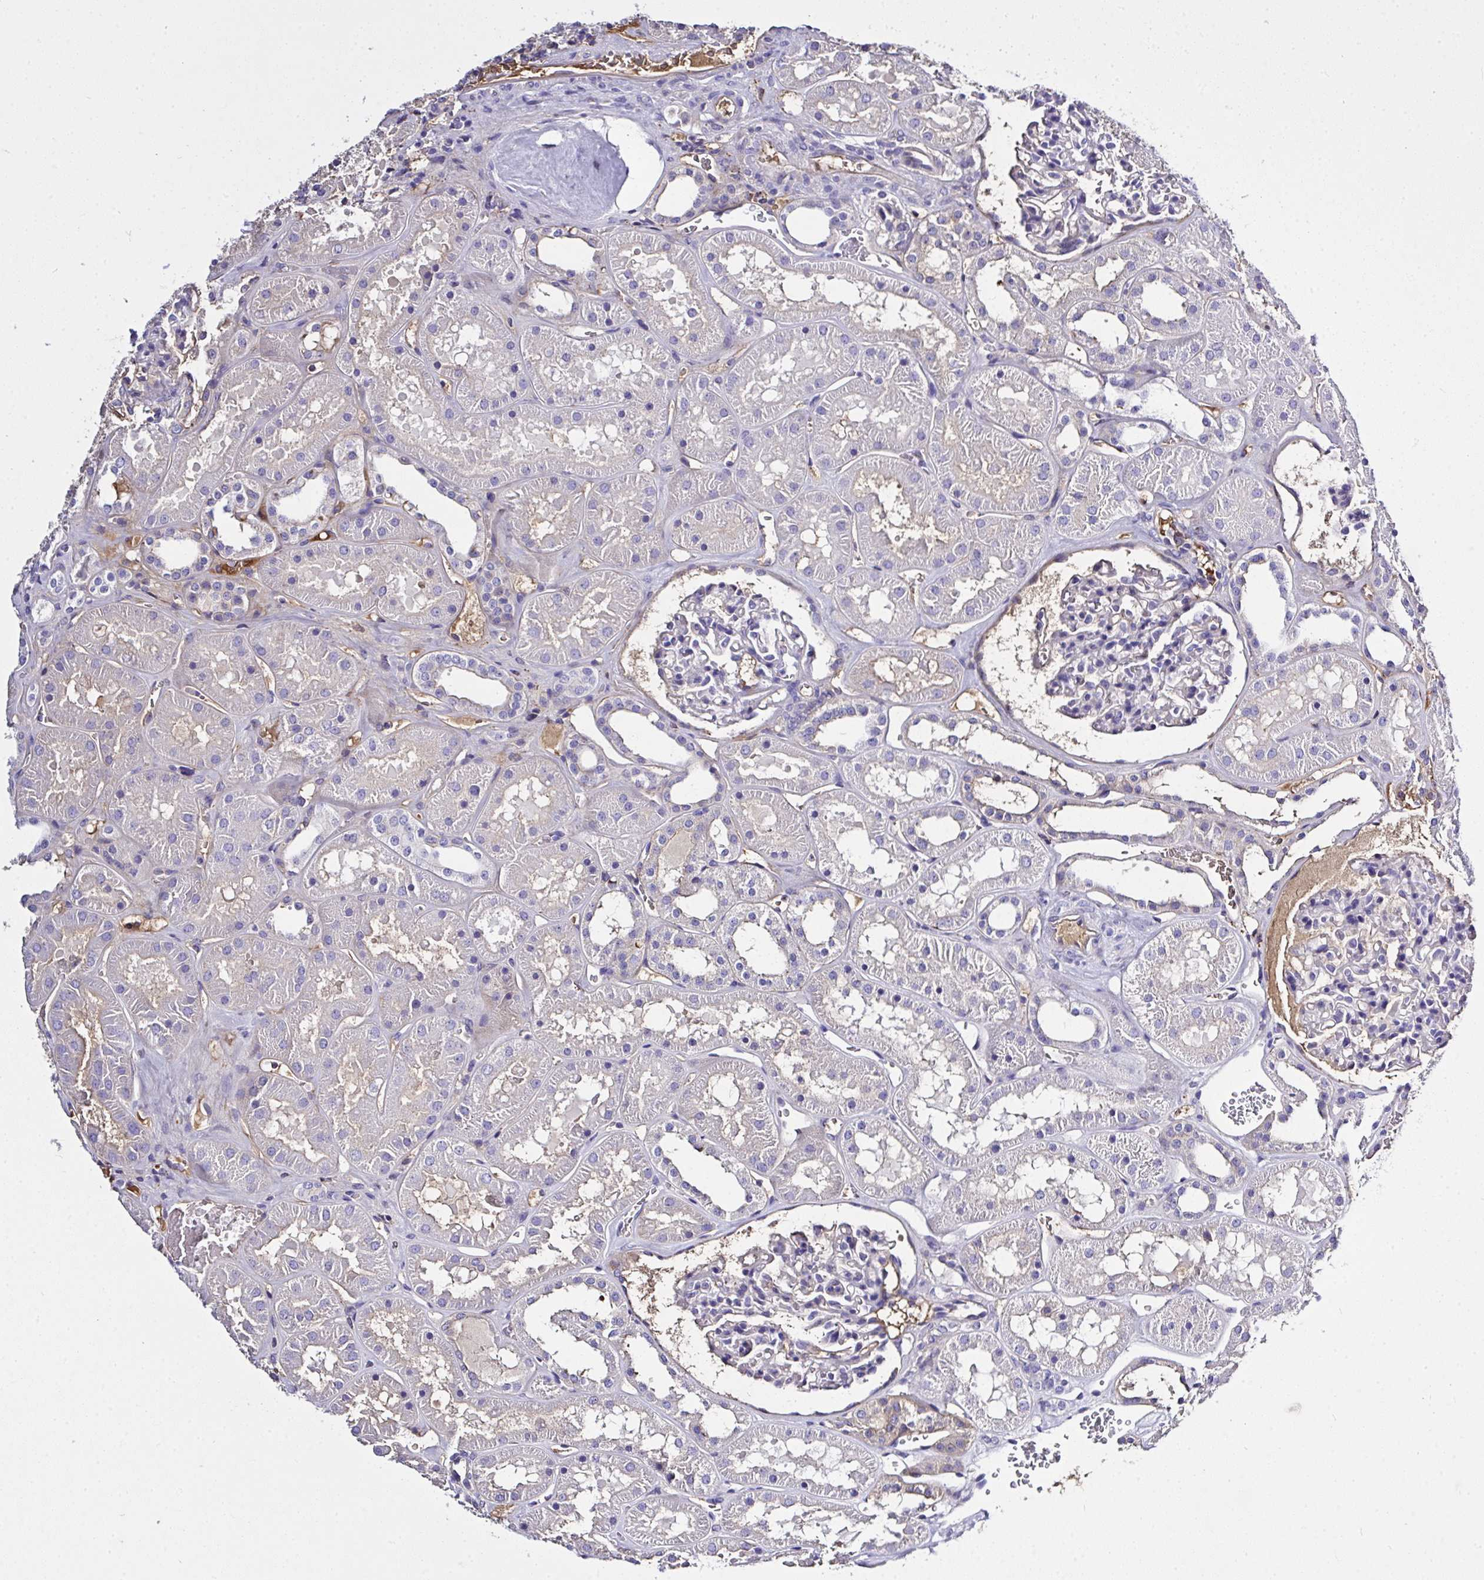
{"staining": {"intensity": "negative", "quantity": "none", "location": "none"}, "tissue": "kidney", "cell_type": "Cells in glomeruli", "image_type": "normal", "snomed": [{"axis": "morphology", "description": "Normal tissue, NOS"}, {"axis": "topography", "description": "Kidney"}], "caption": "Protein analysis of unremarkable kidney displays no significant staining in cells in glomeruli.", "gene": "ZNF813", "patient": {"sex": "female", "age": 41}}